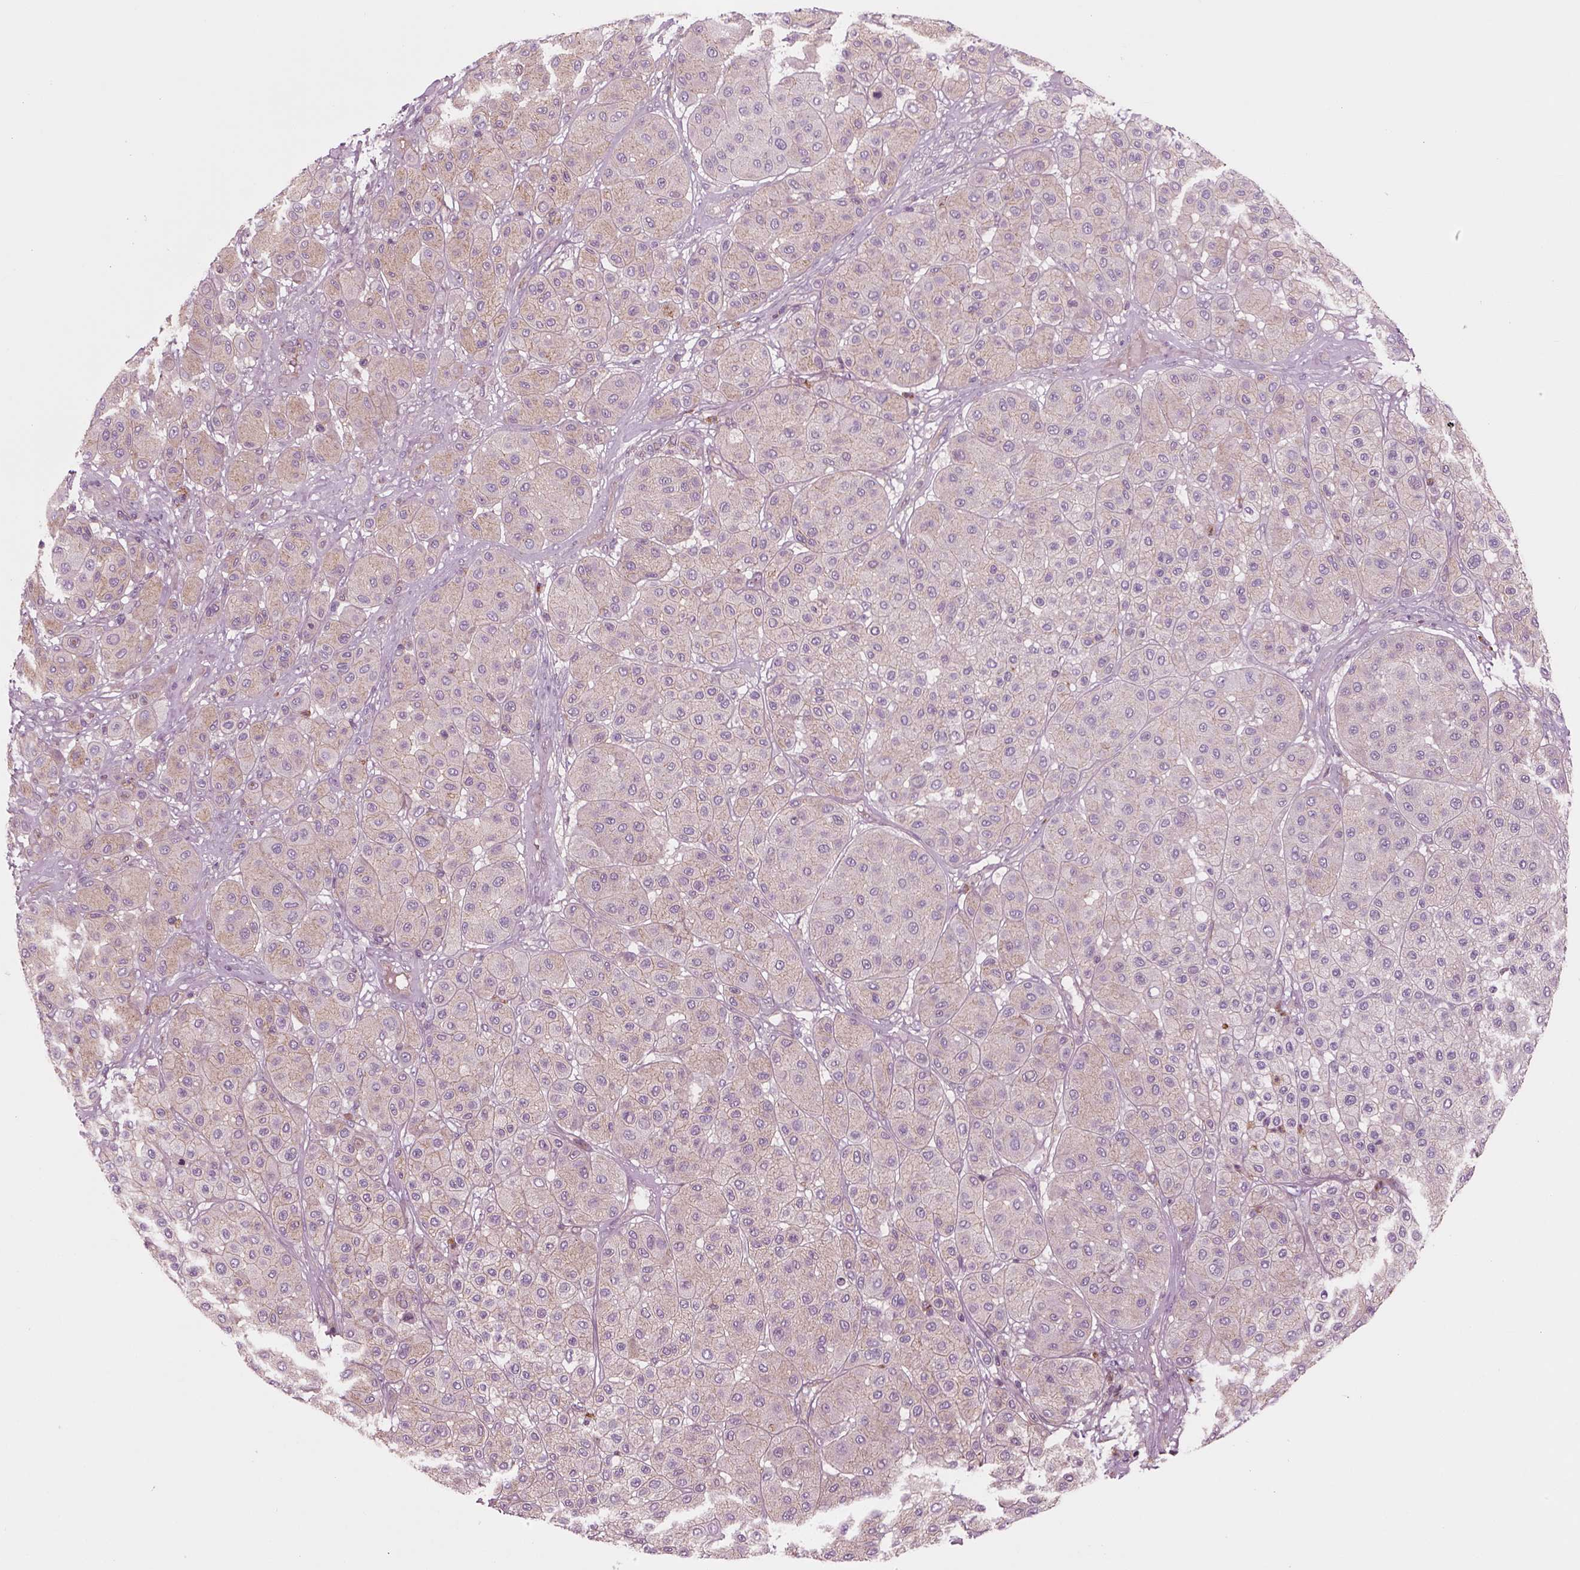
{"staining": {"intensity": "weak", "quantity": ">75%", "location": "cytoplasmic/membranous"}, "tissue": "melanoma", "cell_type": "Tumor cells", "image_type": "cancer", "snomed": [{"axis": "morphology", "description": "Malignant melanoma, Metastatic site"}, {"axis": "topography", "description": "Smooth muscle"}], "caption": "The image reveals staining of melanoma, revealing weak cytoplasmic/membranous protein positivity (brown color) within tumor cells. The staining was performed using DAB (3,3'-diaminobenzidine) to visualize the protein expression in brown, while the nuclei were stained in blue with hematoxylin (Magnification: 20x).", "gene": "SLC2A3", "patient": {"sex": "male", "age": 41}}